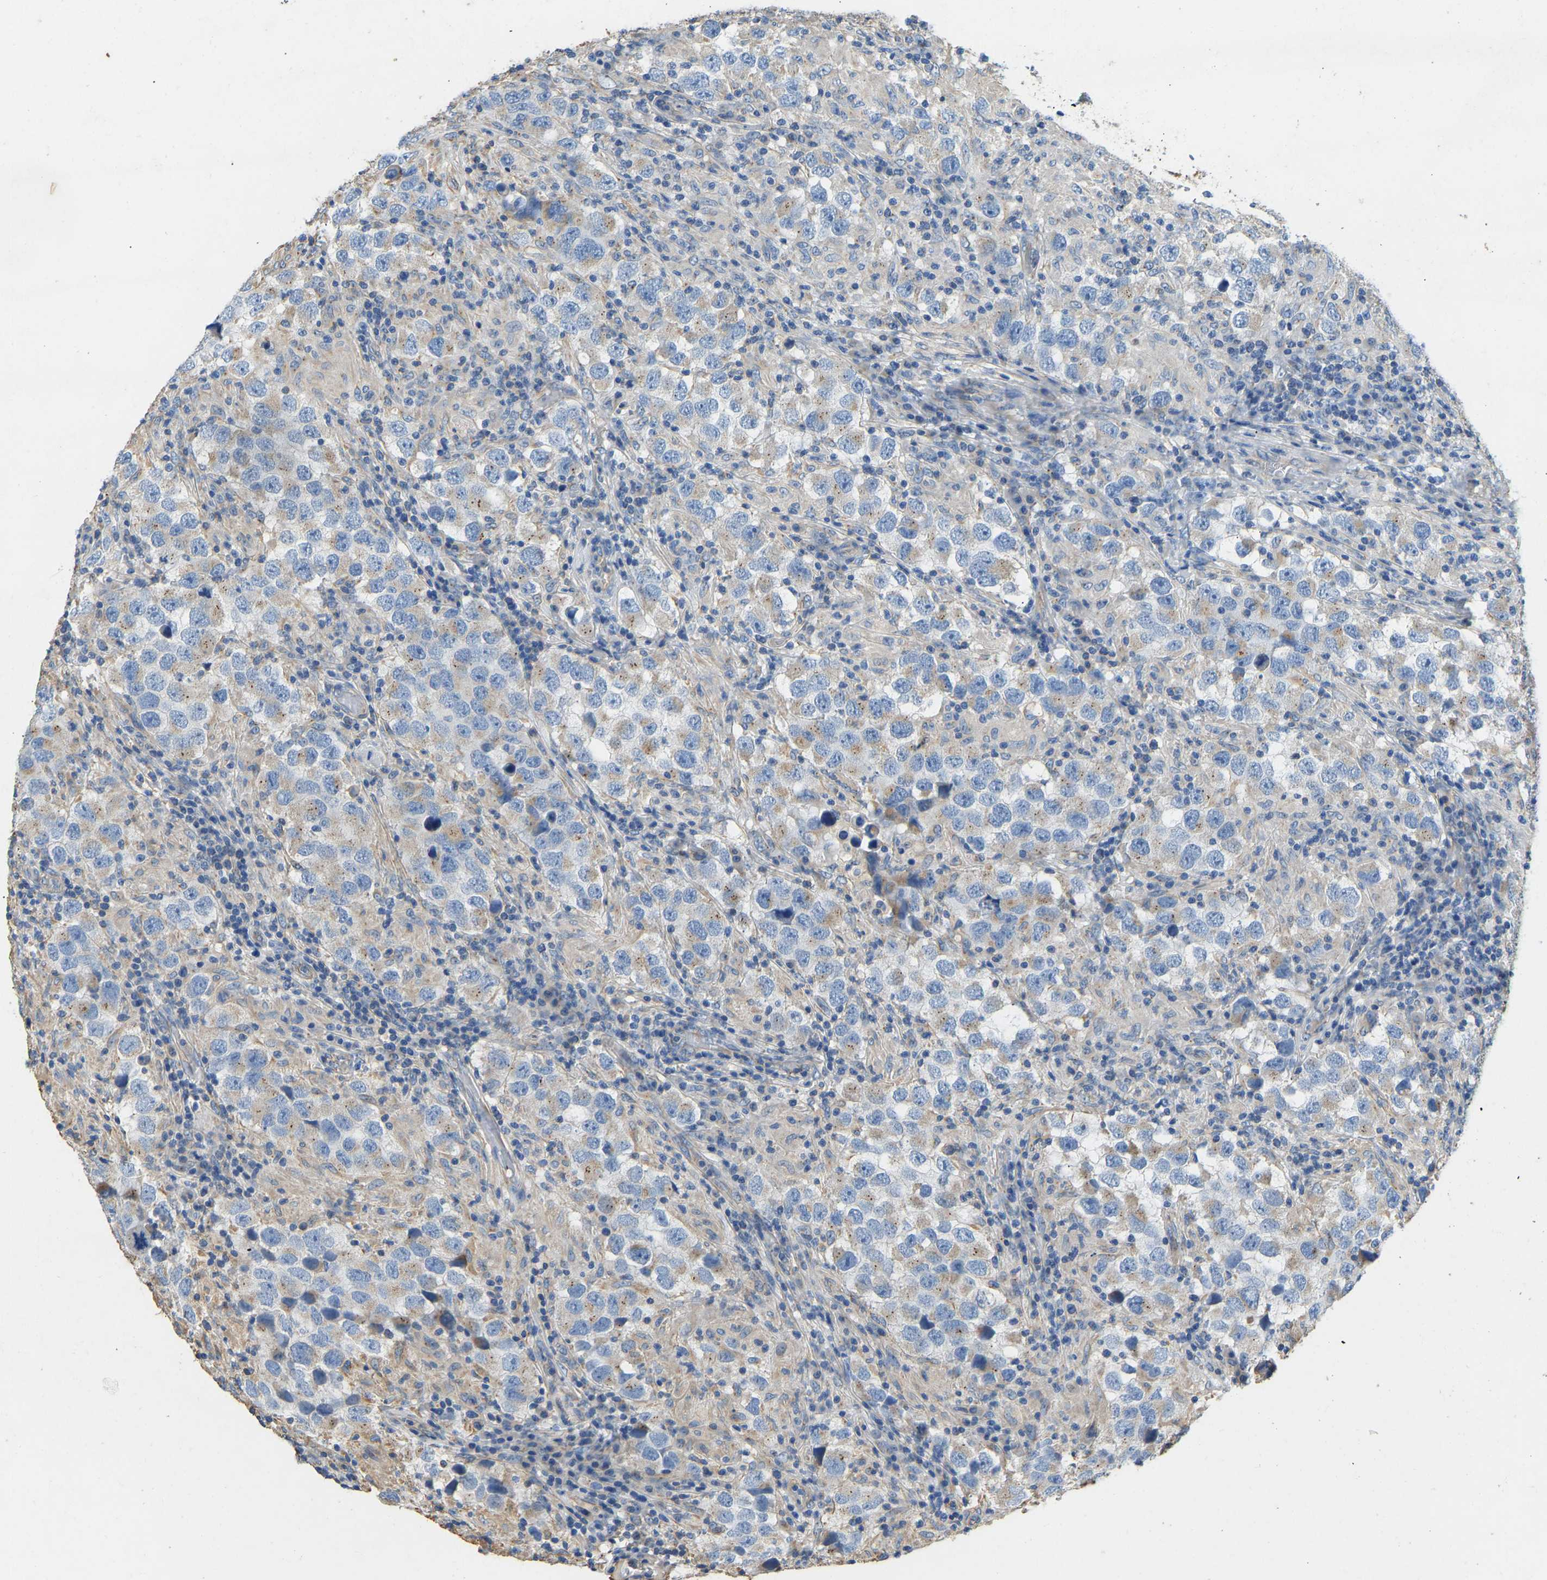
{"staining": {"intensity": "weak", "quantity": "25%-75%", "location": "cytoplasmic/membranous"}, "tissue": "testis cancer", "cell_type": "Tumor cells", "image_type": "cancer", "snomed": [{"axis": "morphology", "description": "Carcinoma, Embryonal, NOS"}, {"axis": "topography", "description": "Testis"}], "caption": "High-power microscopy captured an immunohistochemistry histopathology image of testis embryonal carcinoma, revealing weak cytoplasmic/membranous staining in about 25%-75% of tumor cells. The protein is shown in brown color, while the nuclei are stained blue.", "gene": "TECTA", "patient": {"sex": "male", "age": 21}}